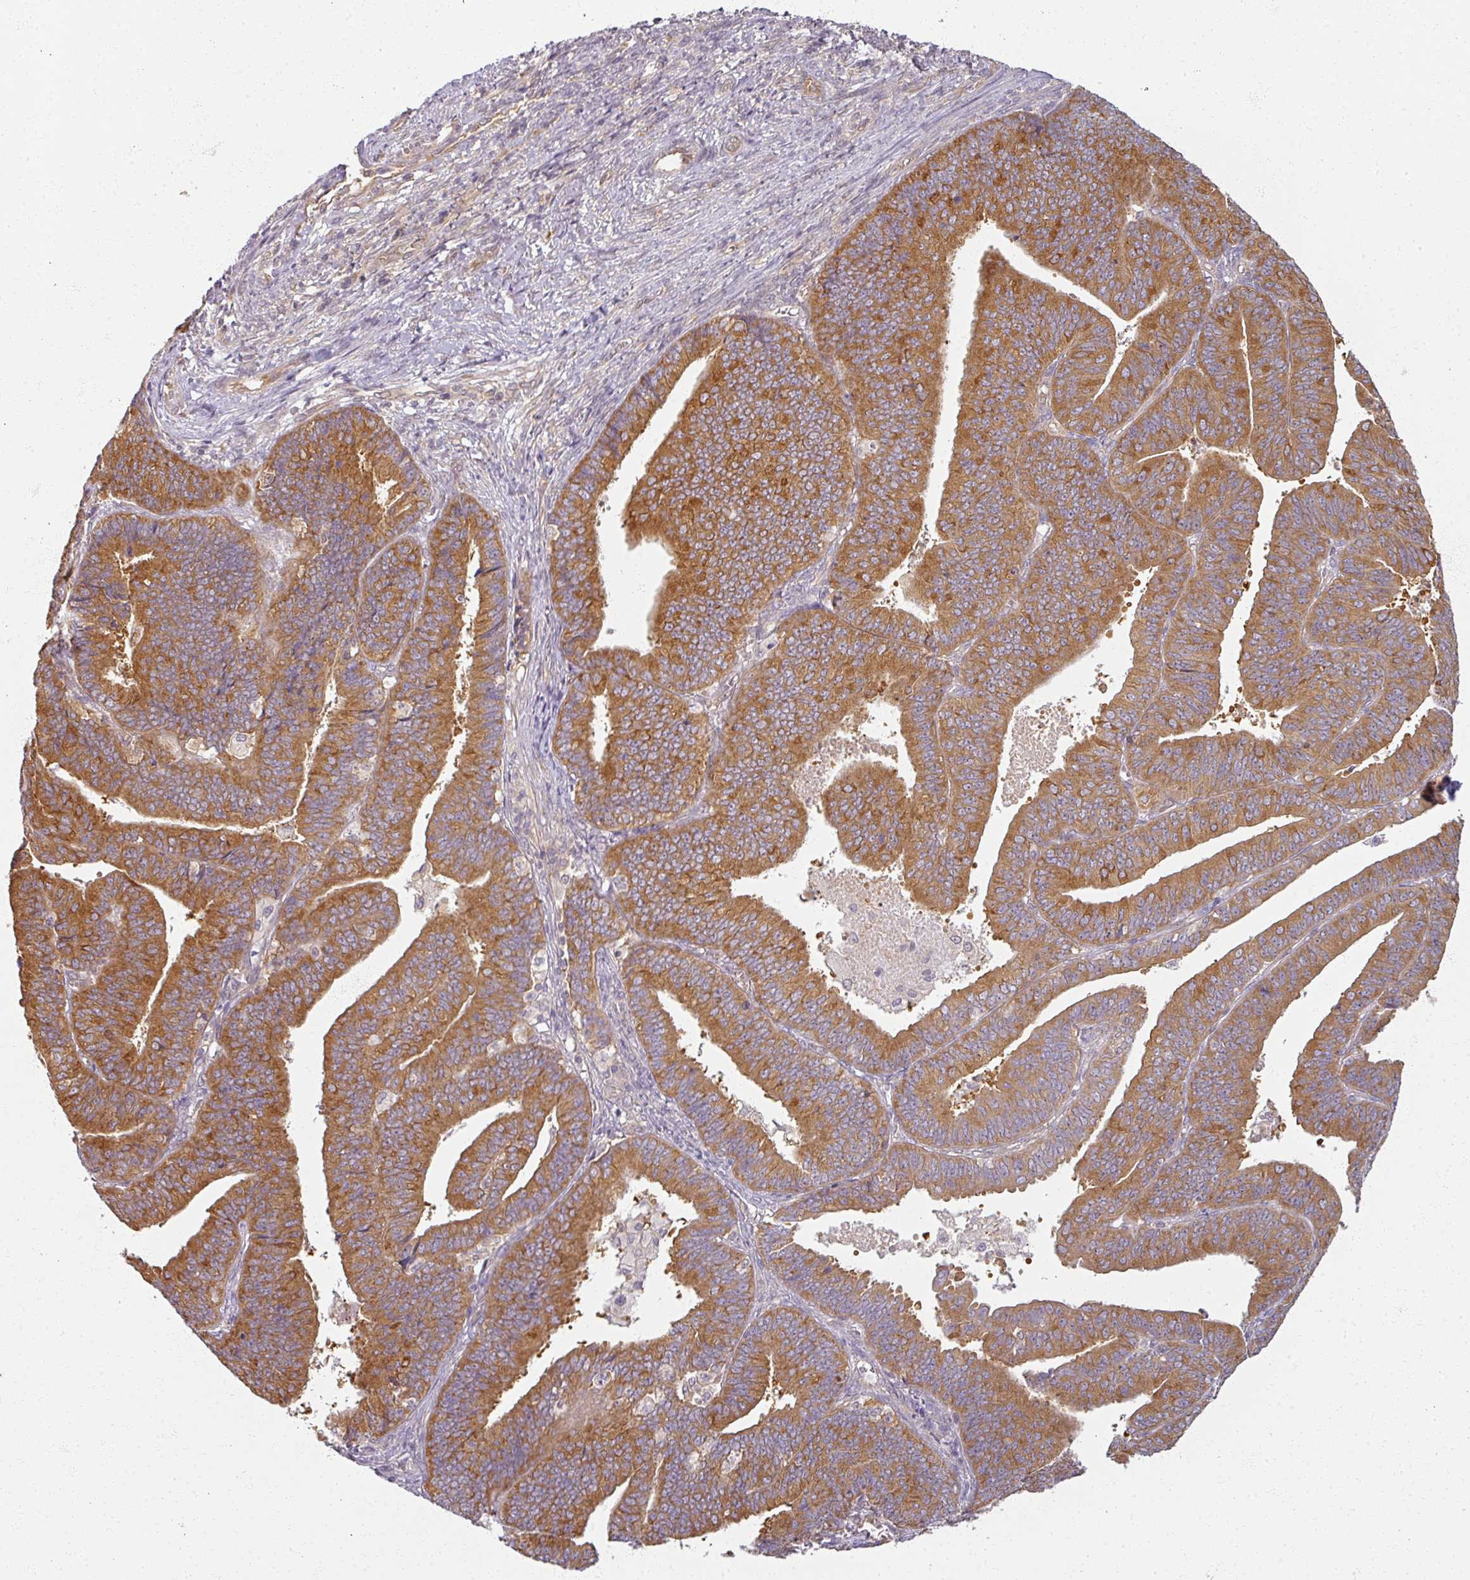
{"staining": {"intensity": "moderate", "quantity": ">75%", "location": "cytoplasmic/membranous"}, "tissue": "endometrial cancer", "cell_type": "Tumor cells", "image_type": "cancer", "snomed": [{"axis": "morphology", "description": "Adenocarcinoma, NOS"}, {"axis": "topography", "description": "Endometrium"}], "caption": "The photomicrograph reveals a brown stain indicating the presence of a protein in the cytoplasmic/membranous of tumor cells in endometrial cancer (adenocarcinoma).", "gene": "AGPAT4", "patient": {"sex": "female", "age": 73}}